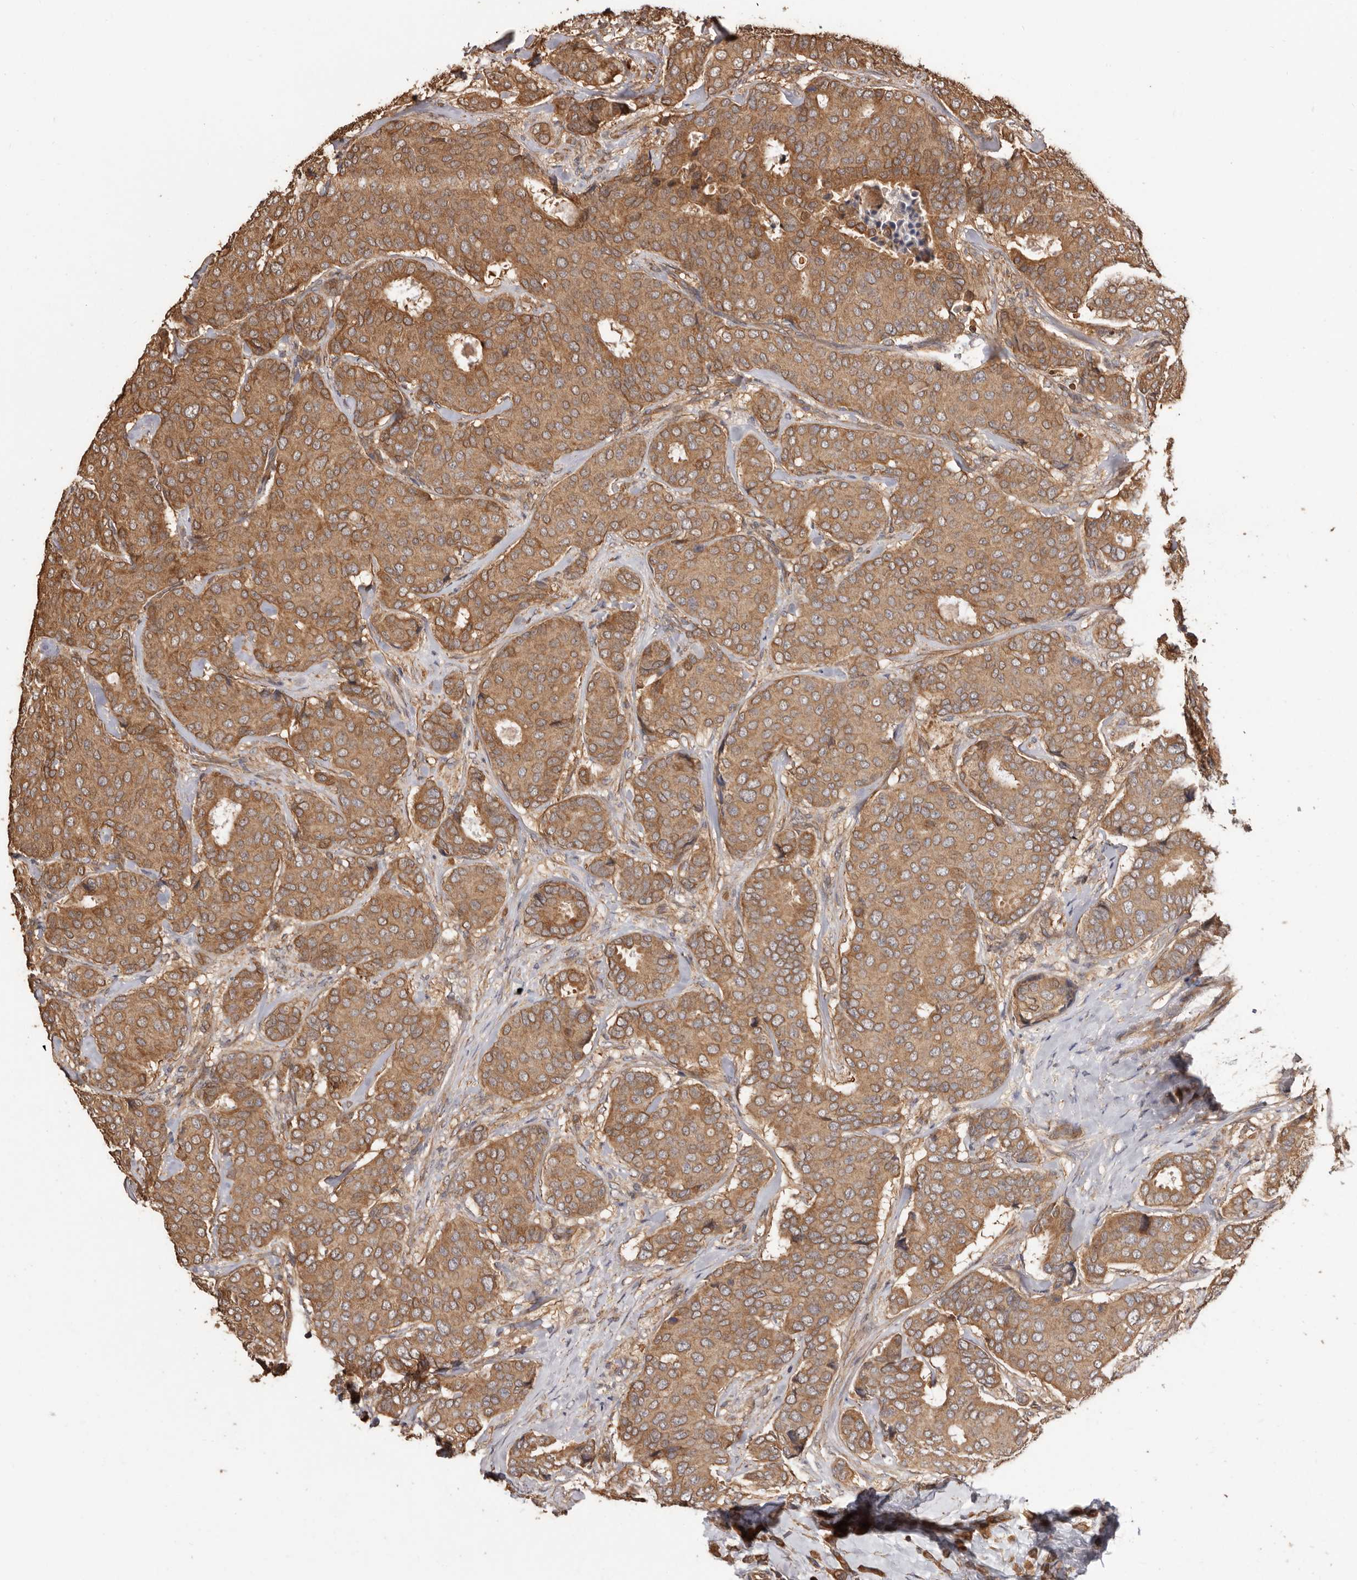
{"staining": {"intensity": "moderate", "quantity": ">75%", "location": "cytoplasmic/membranous"}, "tissue": "breast cancer", "cell_type": "Tumor cells", "image_type": "cancer", "snomed": [{"axis": "morphology", "description": "Duct carcinoma"}, {"axis": "topography", "description": "Breast"}], "caption": "An IHC micrograph of neoplastic tissue is shown. Protein staining in brown highlights moderate cytoplasmic/membranous positivity in invasive ductal carcinoma (breast) within tumor cells.", "gene": "COQ8B", "patient": {"sex": "female", "age": 75}}